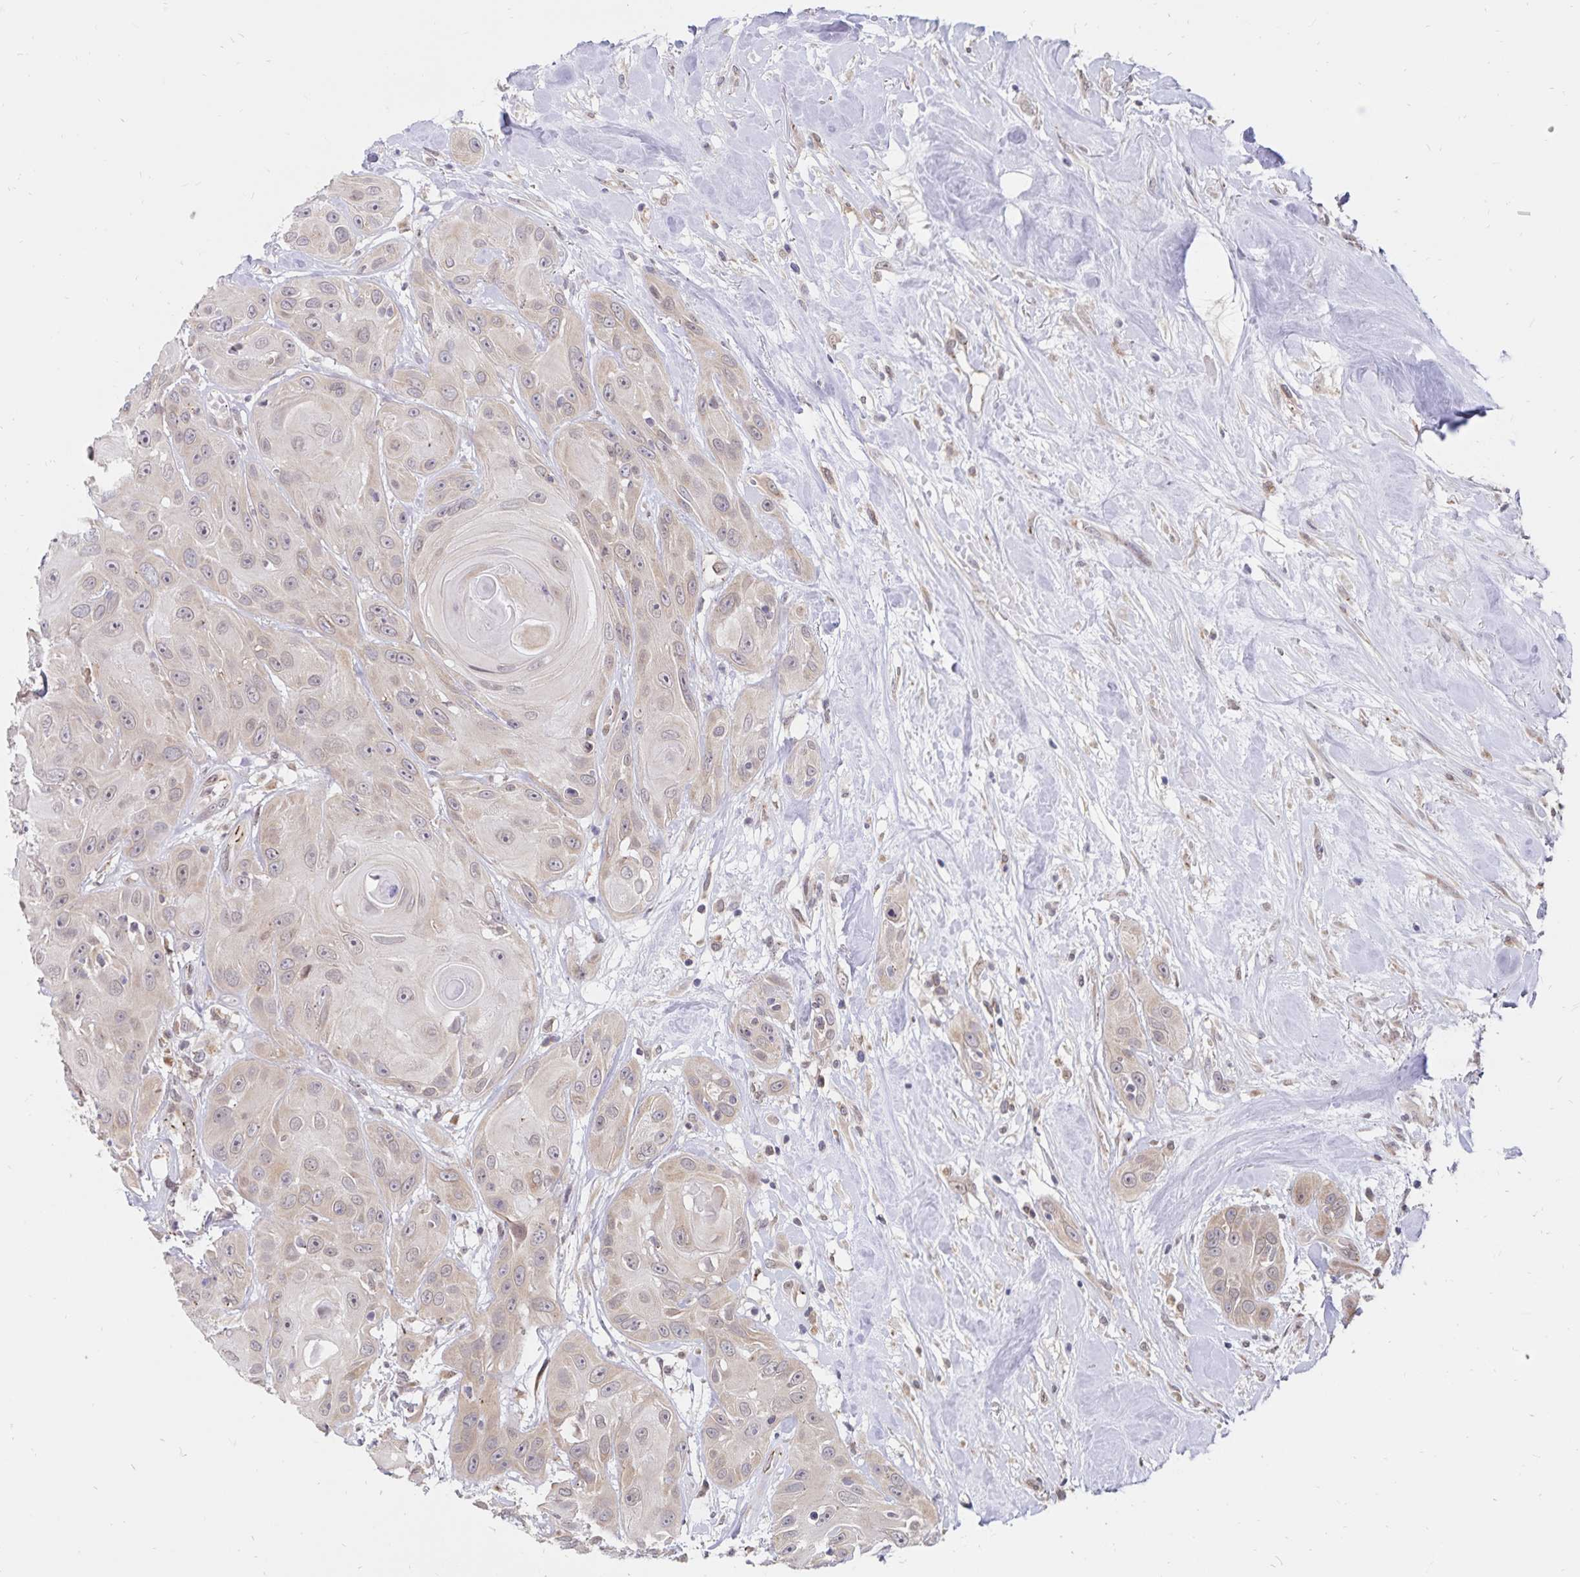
{"staining": {"intensity": "weak", "quantity": ">75%", "location": "cytoplasmic/membranous"}, "tissue": "head and neck cancer", "cell_type": "Tumor cells", "image_type": "cancer", "snomed": [{"axis": "morphology", "description": "Squamous cell carcinoma, NOS"}, {"axis": "topography", "description": "Oral tissue"}, {"axis": "topography", "description": "Head-Neck"}], "caption": "DAB immunohistochemical staining of human head and neck cancer (squamous cell carcinoma) demonstrates weak cytoplasmic/membranous protein expression in about >75% of tumor cells.", "gene": "ATP2A2", "patient": {"sex": "male", "age": 77}}